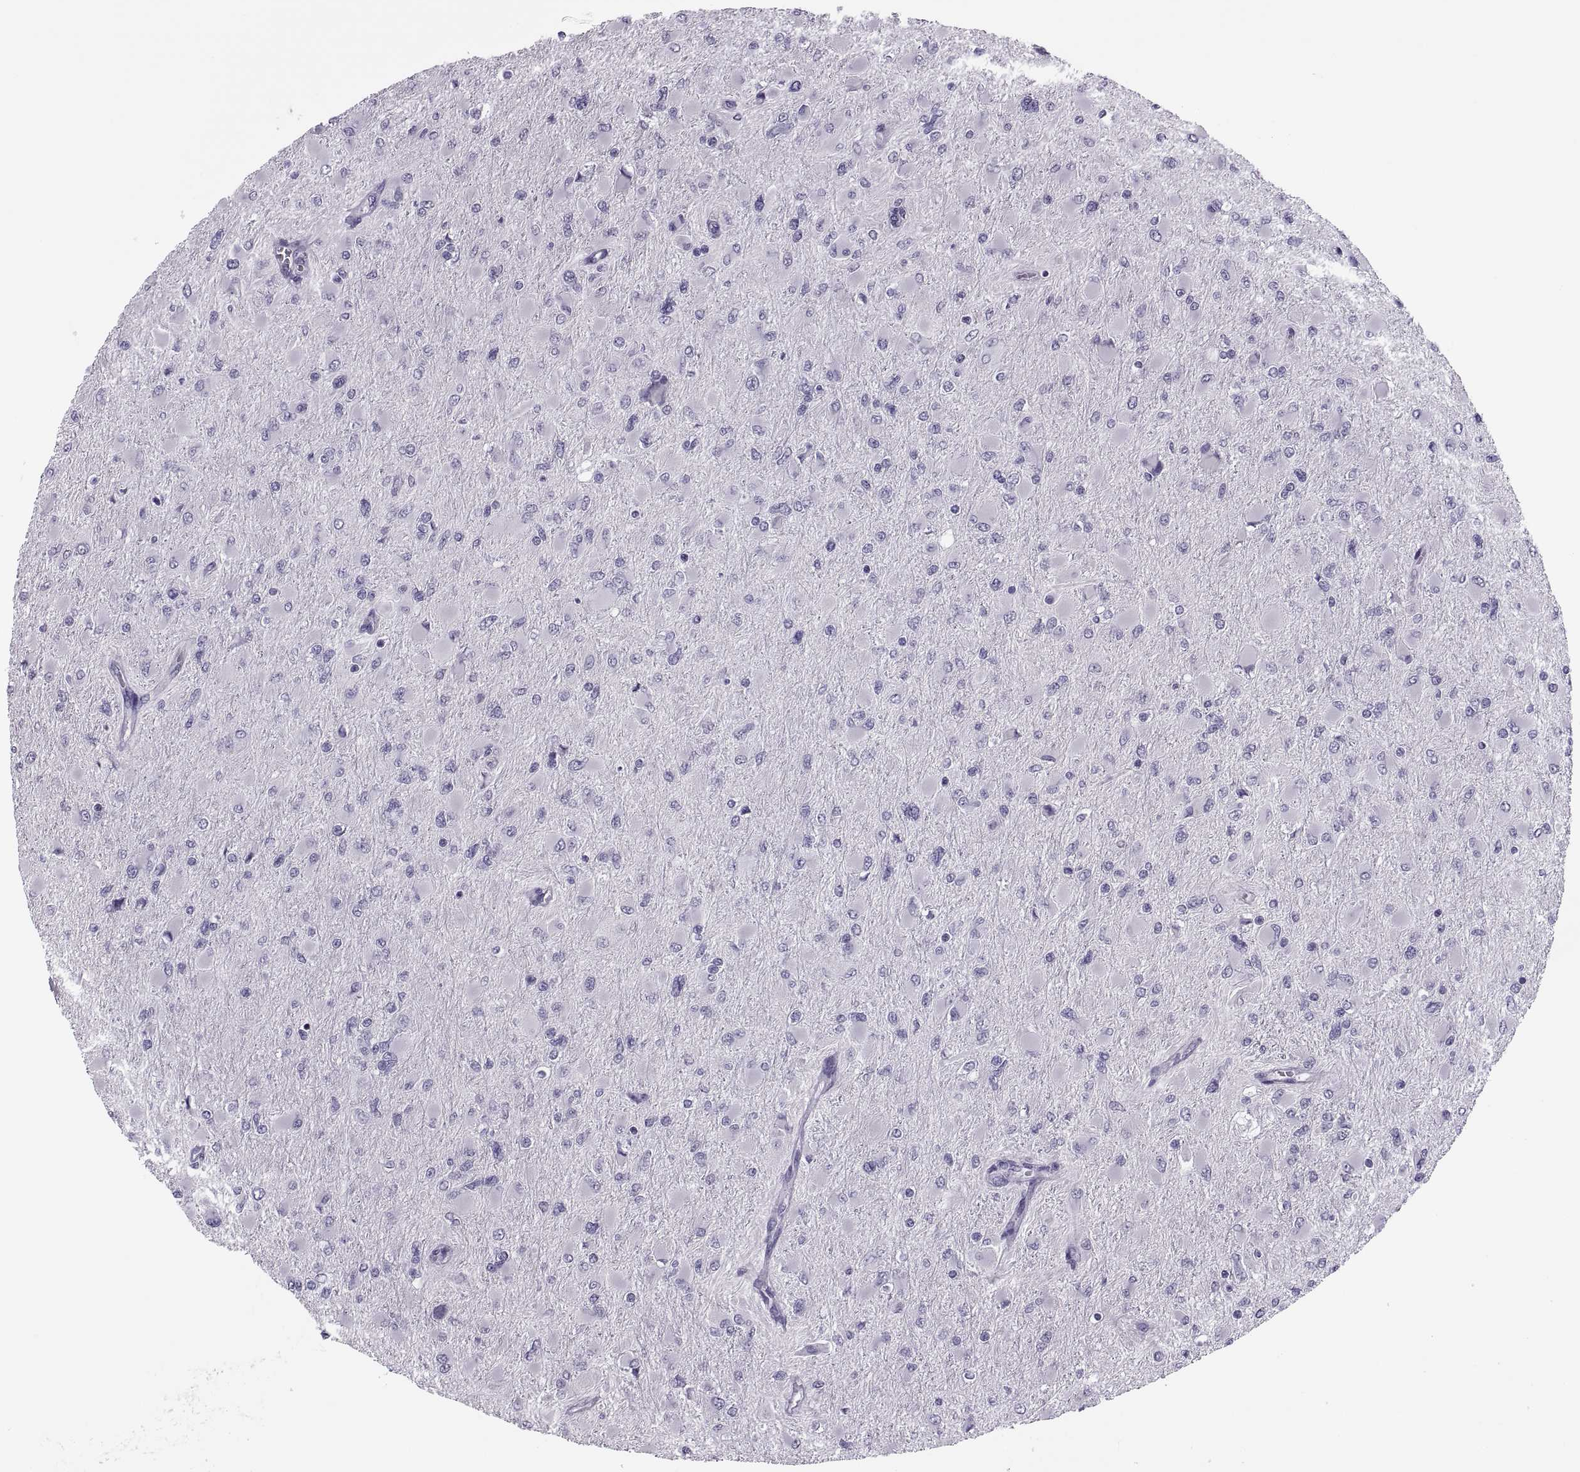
{"staining": {"intensity": "negative", "quantity": "none", "location": "none"}, "tissue": "glioma", "cell_type": "Tumor cells", "image_type": "cancer", "snomed": [{"axis": "morphology", "description": "Glioma, malignant, High grade"}, {"axis": "topography", "description": "Cerebral cortex"}], "caption": "Glioma was stained to show a protein in brown. There is no significant staining in tumor cells. (DAB immunohistochemistry with hematoxylin counter stain).", "gene": "SYNGR4", "patient": {"sex": "female", "age": 36}}